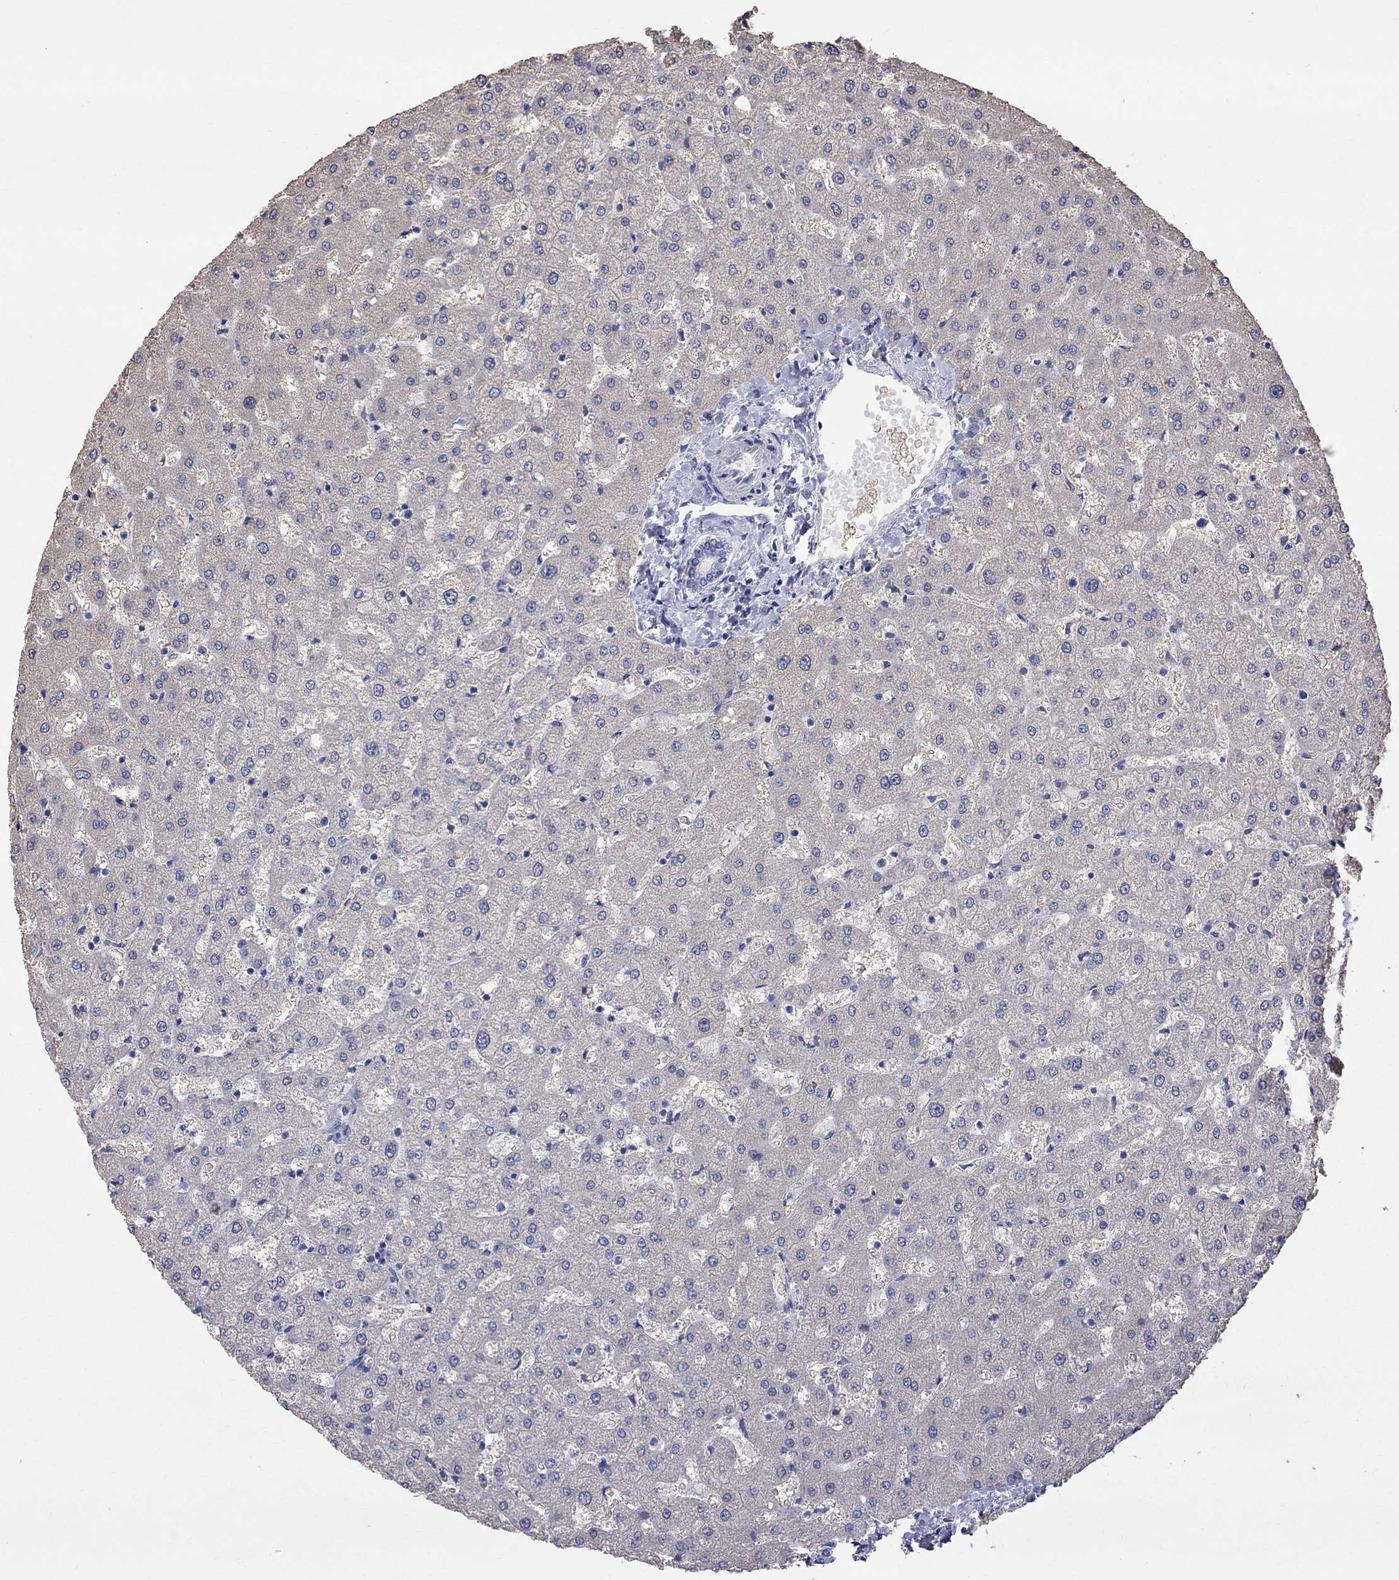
{"staining": {"intensity": "negative", "quantity": "none", "location": "none"}, "tissue": "liver", "cell_type": "Cholangiocytes", "image_type": "normal", "snomed": [{"axis": "morphology", "description": "Normal tissue, NOS"}, {"axis": "topography", "description": "Liver"}], "caption": "An immunohistochemistry (IHC) photomicrograph of benign liver is shown. There is no staining in cholangiocytes of liver. Brightfield microscopy of IHC stained with DAB (3,3'-diaminobenzidine) (brown) and hematoxylin (blue), captured at high magnification.", "gene": "CKAP2", "patient": {"sex": "female", "age": 50}}